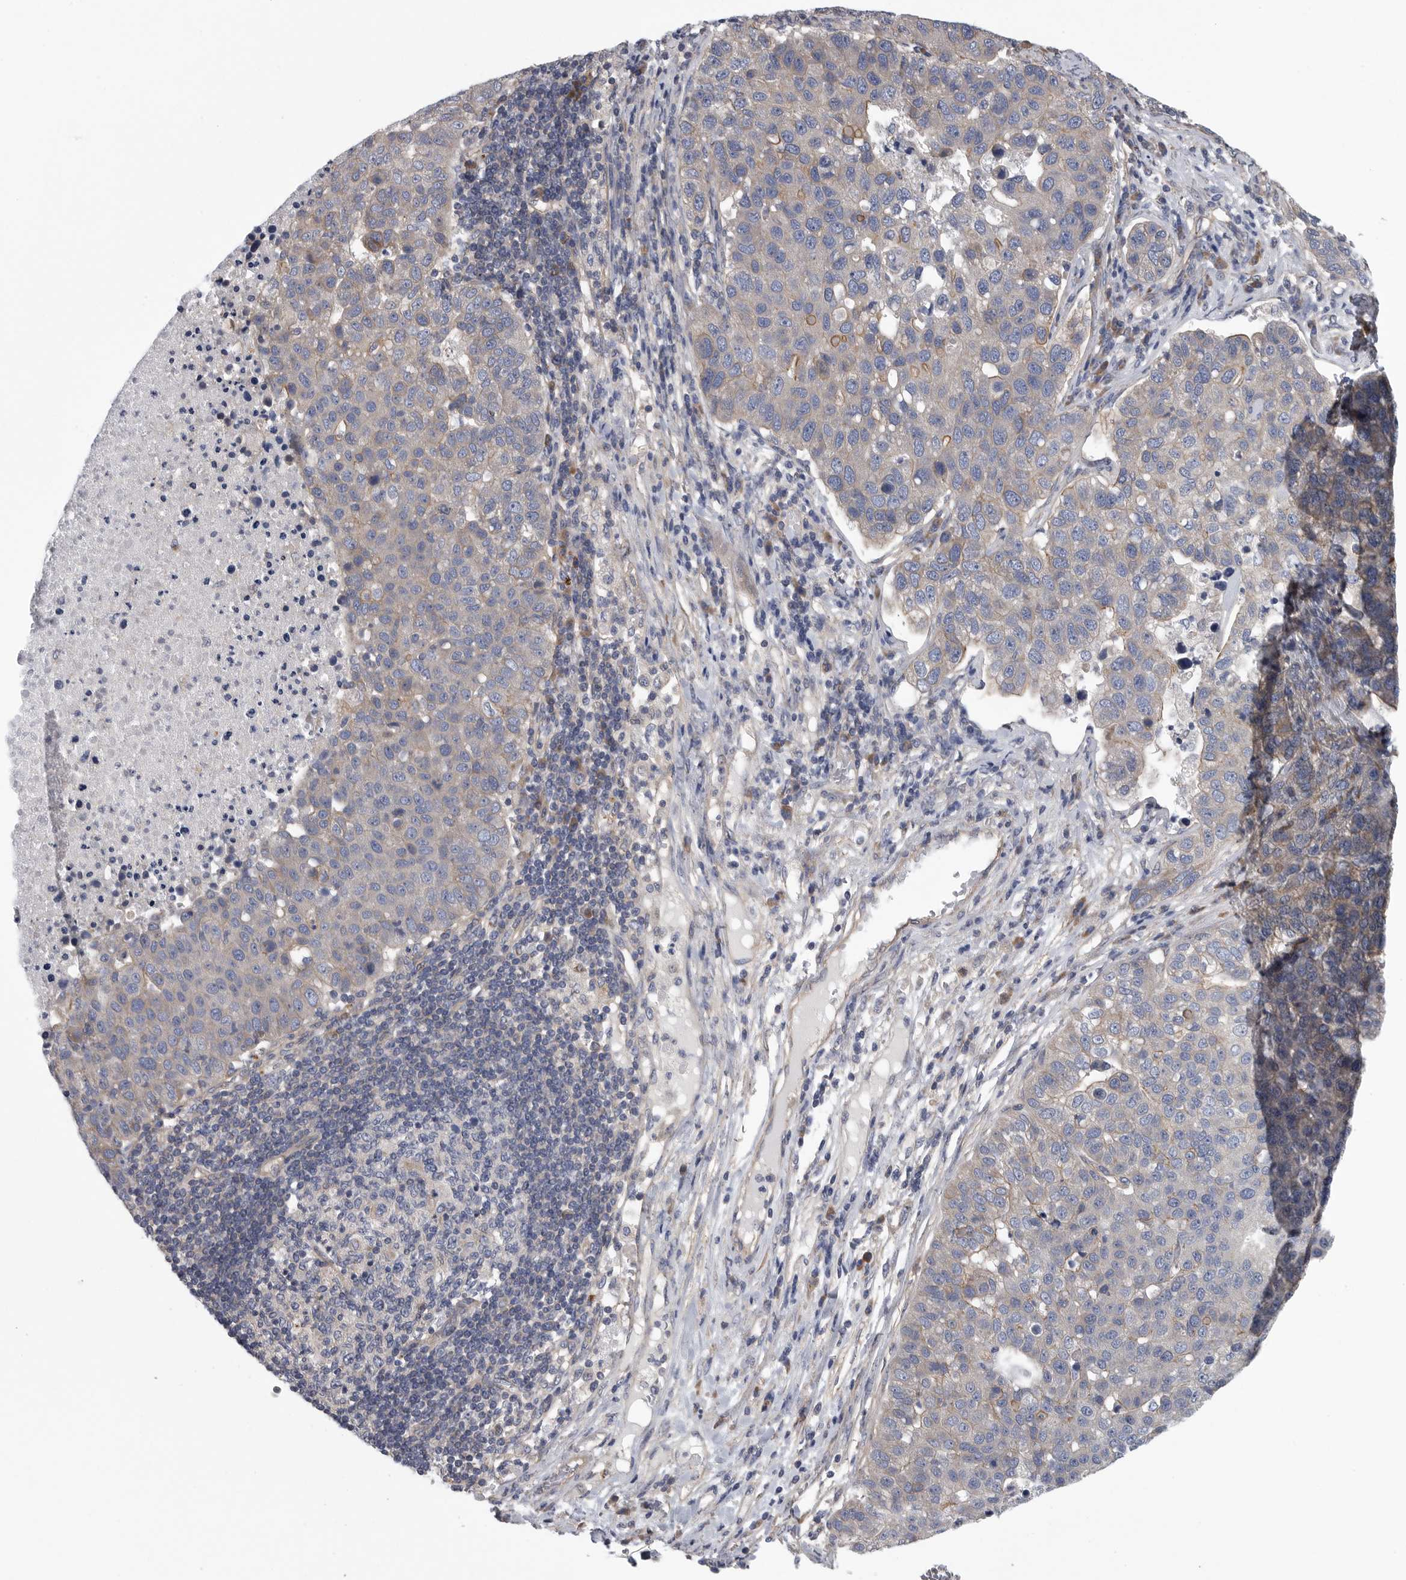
{"staining": {"intensity": "weak", "quantity": "<25%", "location": "cytoplasmic/membranous"}, "tissue": "pancreatic cancer", "cell_type": "Tumor cells", "image_type": "cancer", "snomed": [{"axis": "morphology", "description": "Adenocarcinoma, NOS"}, {"axis": "topography", "description": "Pancreas"}], "caption": "Immunohistochemical staining of adenocarcinoma (pancreatic) shows no significant expression in tumor cells.", "gene": "OXR1", "patient": {"sex": "female", "age": 61}}